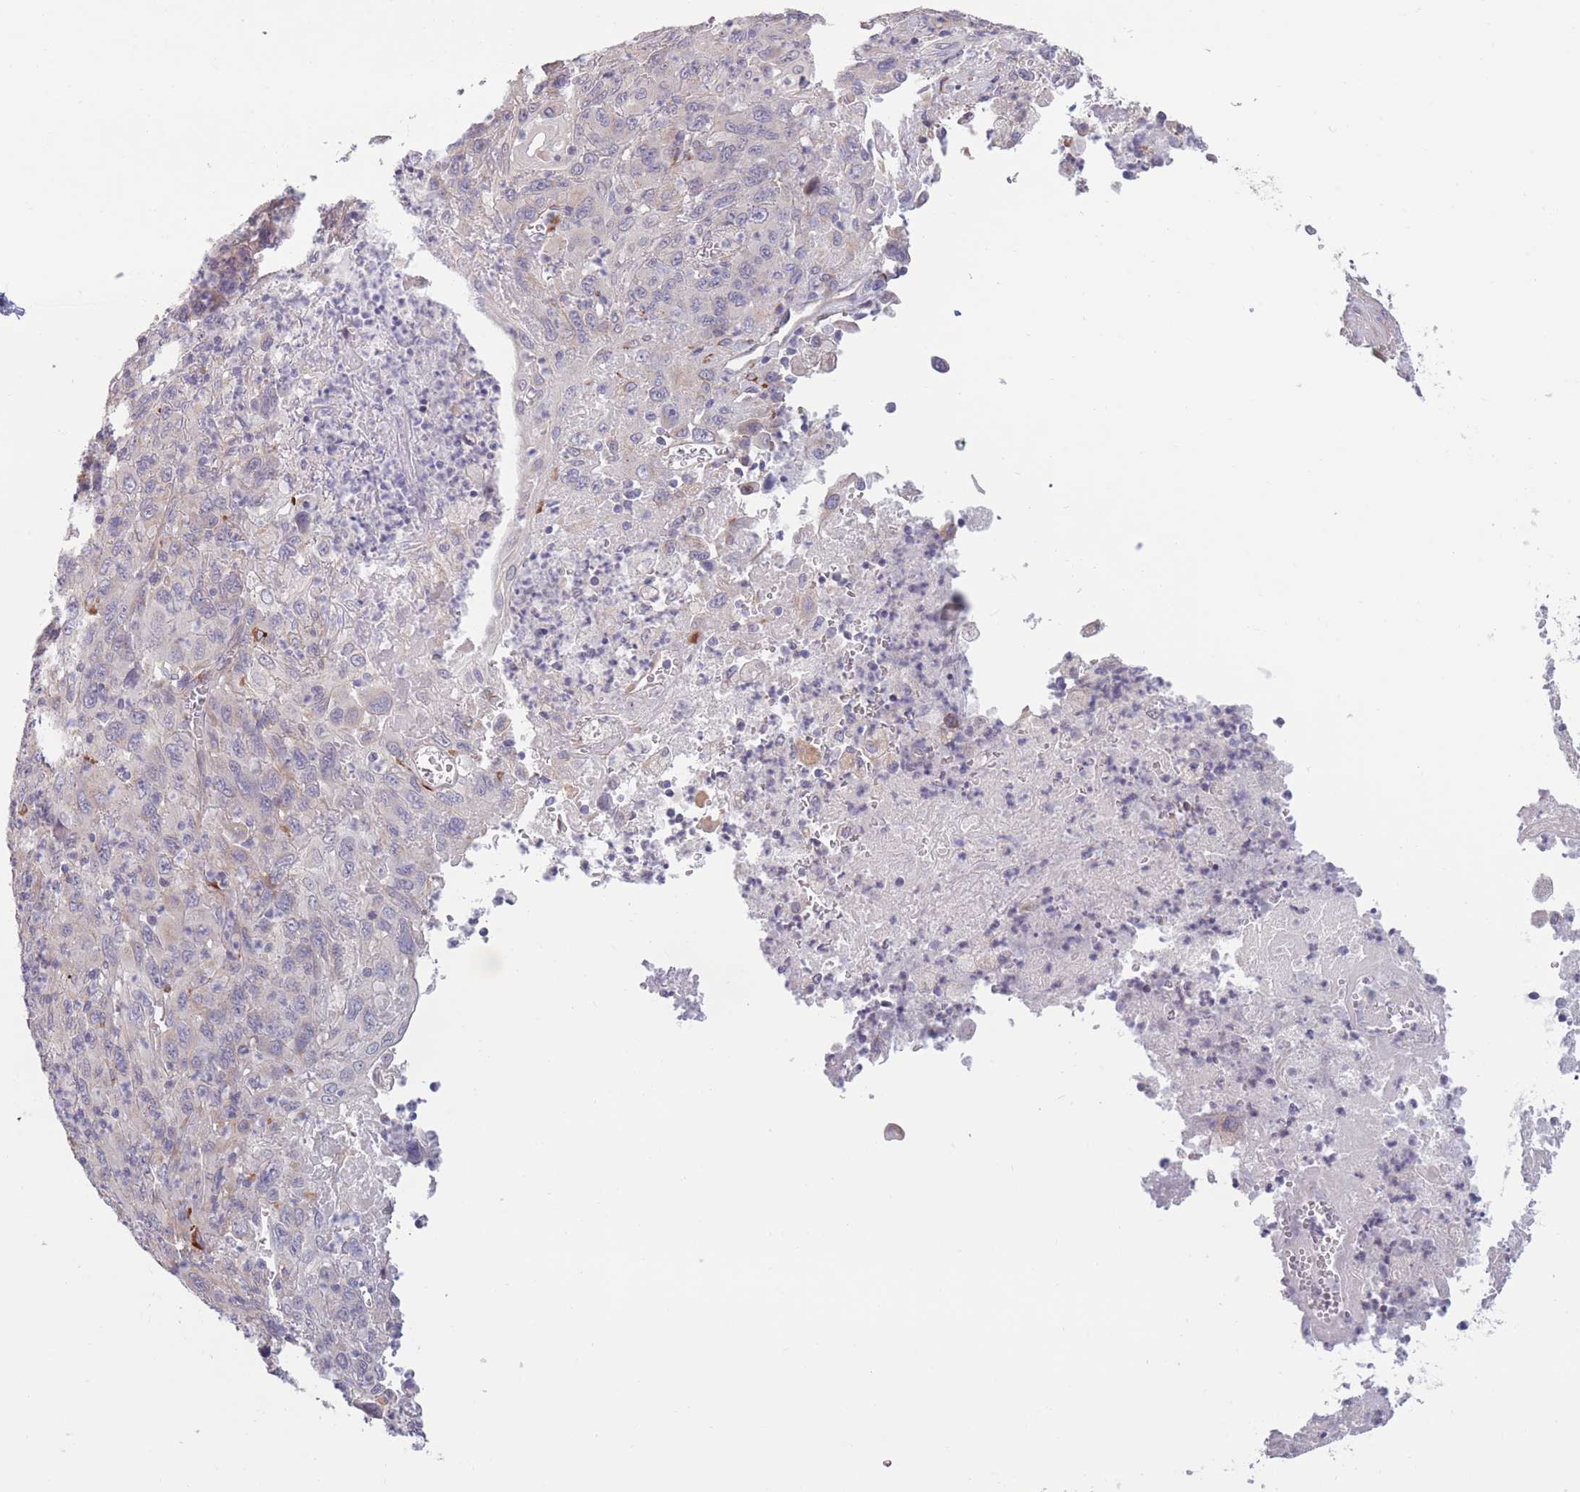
{"staining": {"intensity": "negative", "quantity": "none", "location": "none"}, "tissue": "melanoma", "cell_type": "Tumor cells", "image_type": "cancer", "snomed": [{"axis": "morphology", "description": "Malignant melanoma, Metastatic site"}, {"axis": "topography", "description": "Skin"}], "caption": "IHC image of human melanoma stained for a protein (brown), which exhibits no staining in tumor cells.", "gene": "CCNQ", "patient": {"sex": "female", "age": 56}}